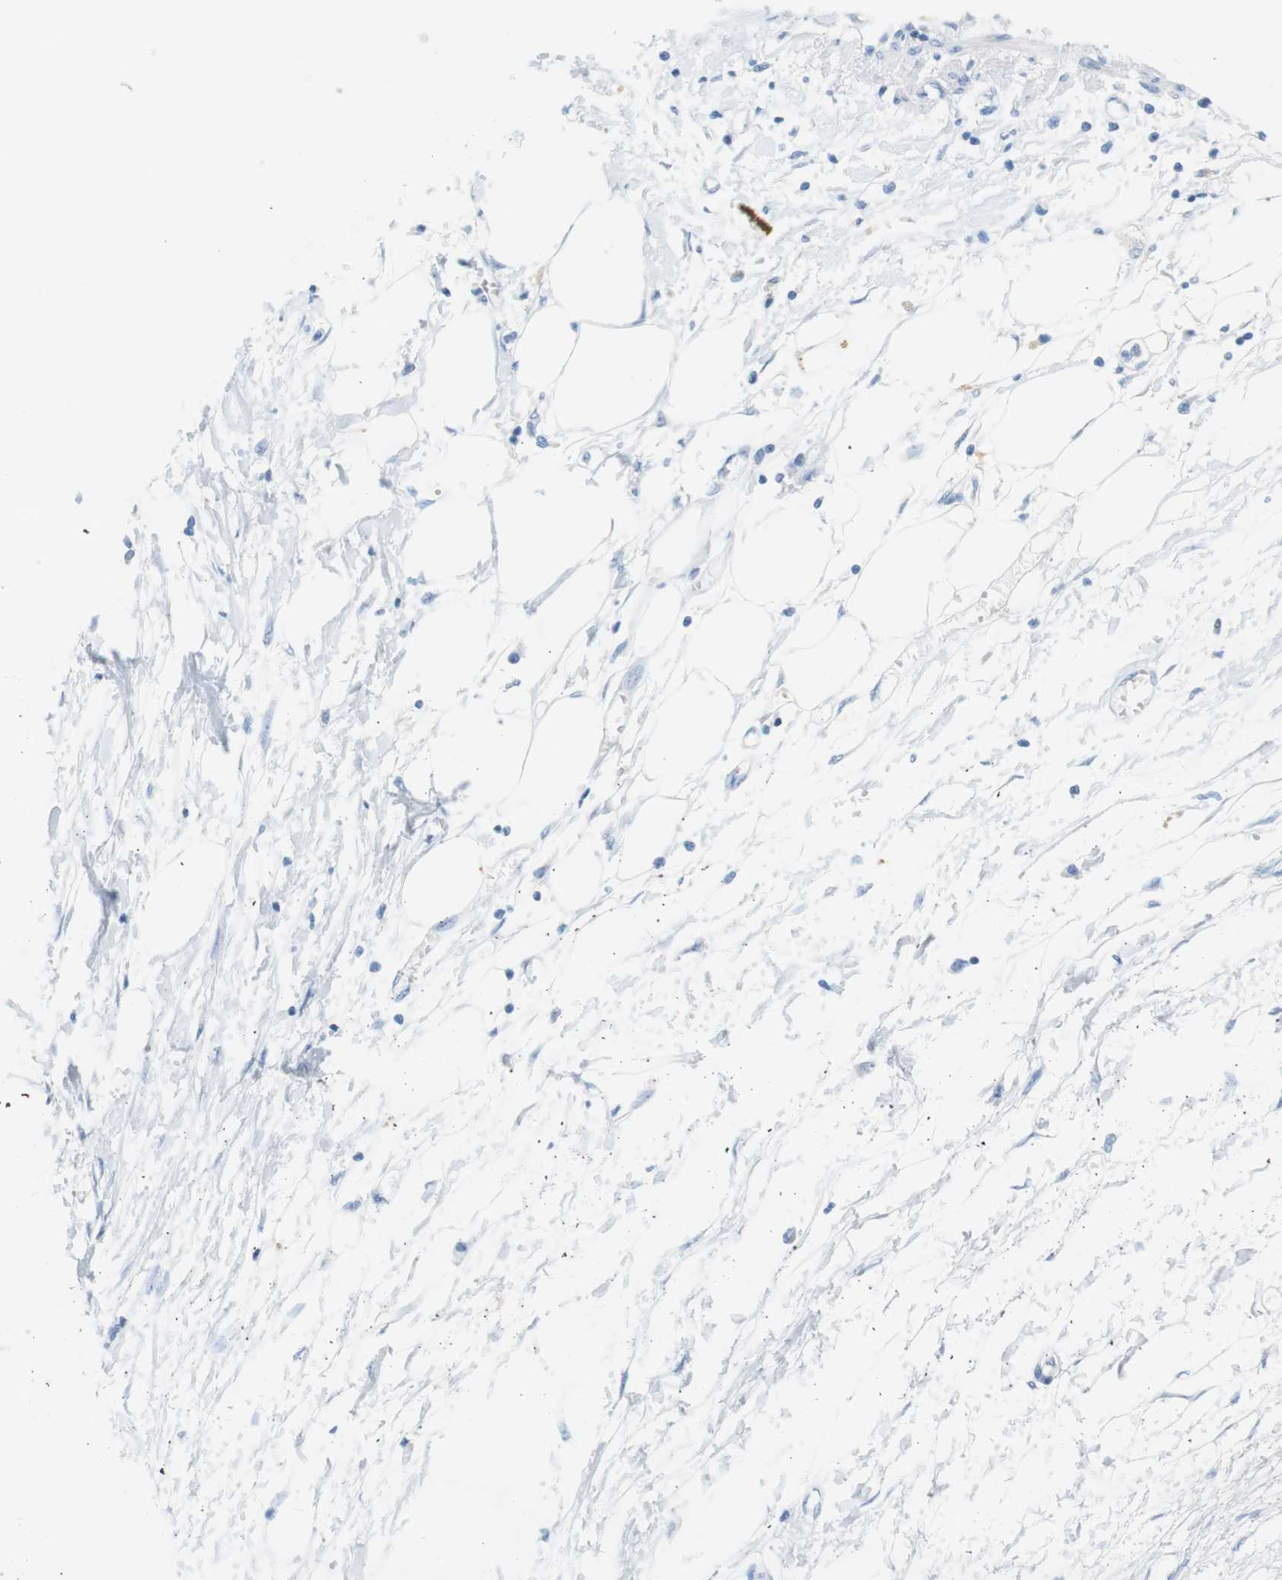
{"staining": {"intensity": "negative", "quantity": "none", "location": "none"}, "tissue": "pancreatic cancer", "cell_type": "Tumor cells", "image_type": "cancer", "snomed": [{"axis": "morphology", "description": "Adenocarcinoma, NOS"}, {"axis": "topography", "description": "Pancreas"}], "caption": "IHC of human pancreatic cancer (adenocarcinoma) shows no positivity in tumor cells. (Brightfield microscopy of DAB IHC at high magnification).", "gene": "LRRK2", "patient": {"sex": "male", "age": 56}}